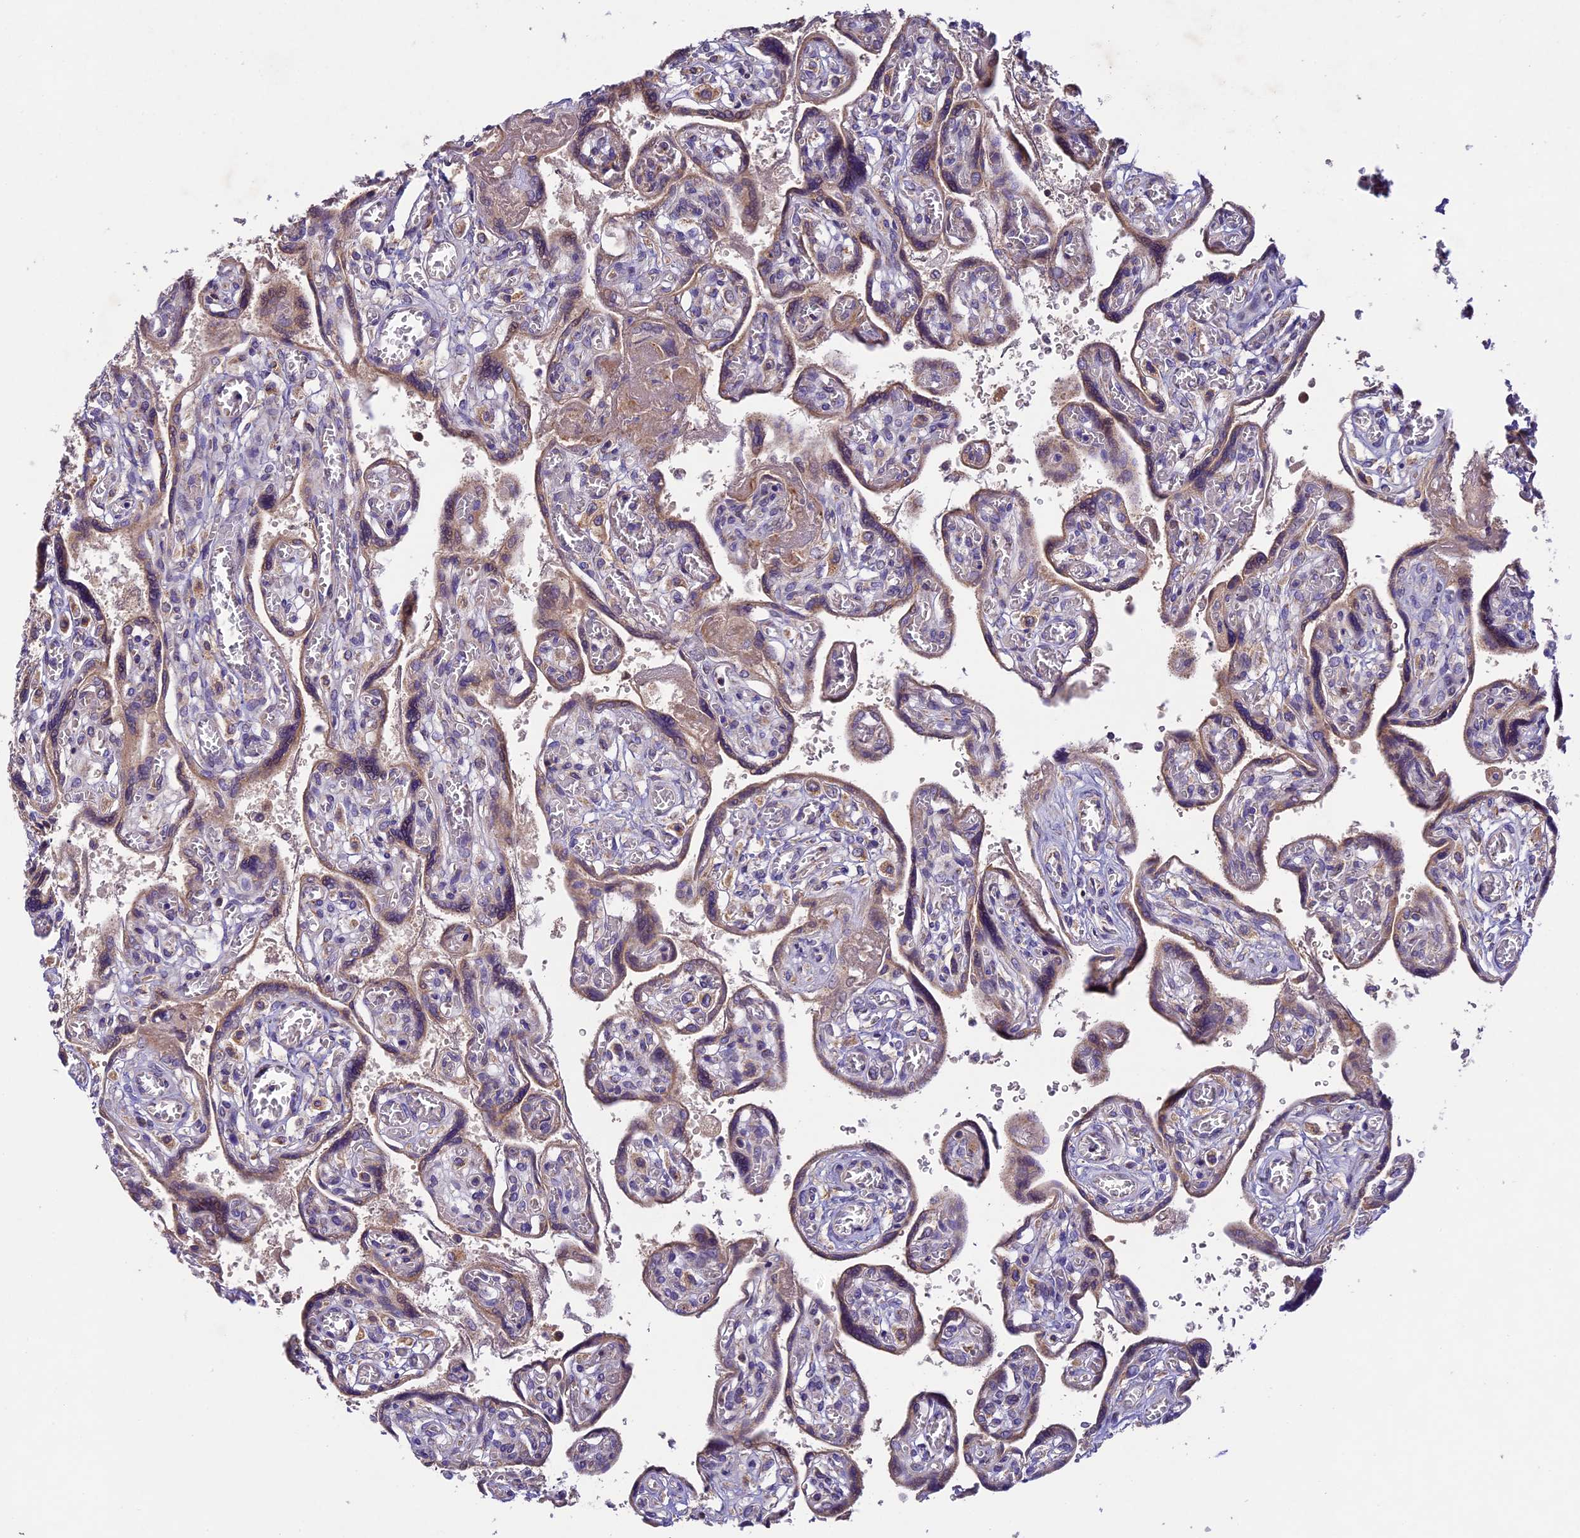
{"staining": {"intensity": "moderate", "quantity": ">75%", "location": "cytoplasmic/membranous"}, "tissue": "placenta", "cell_type": "Trophoblastic cells", "image_type": "normal", "snomed": [{"axis": "morphology", "description": "Normal tissue, NOS"}, {"axis": "topography", "description": "Placenta"}], "caption": "IHC micrograph of benign placenta: placenta stained using immunohistochemistry (IHC) demonstrates medium levels of moderate protein expression localized specifically in the cytoplasmic/membranous of trophoblastic cells, appearing as a cytoplasmic/membranous brown color.", "gene": "OCEL1", "patient": {"sex": "female", "age": 39}}